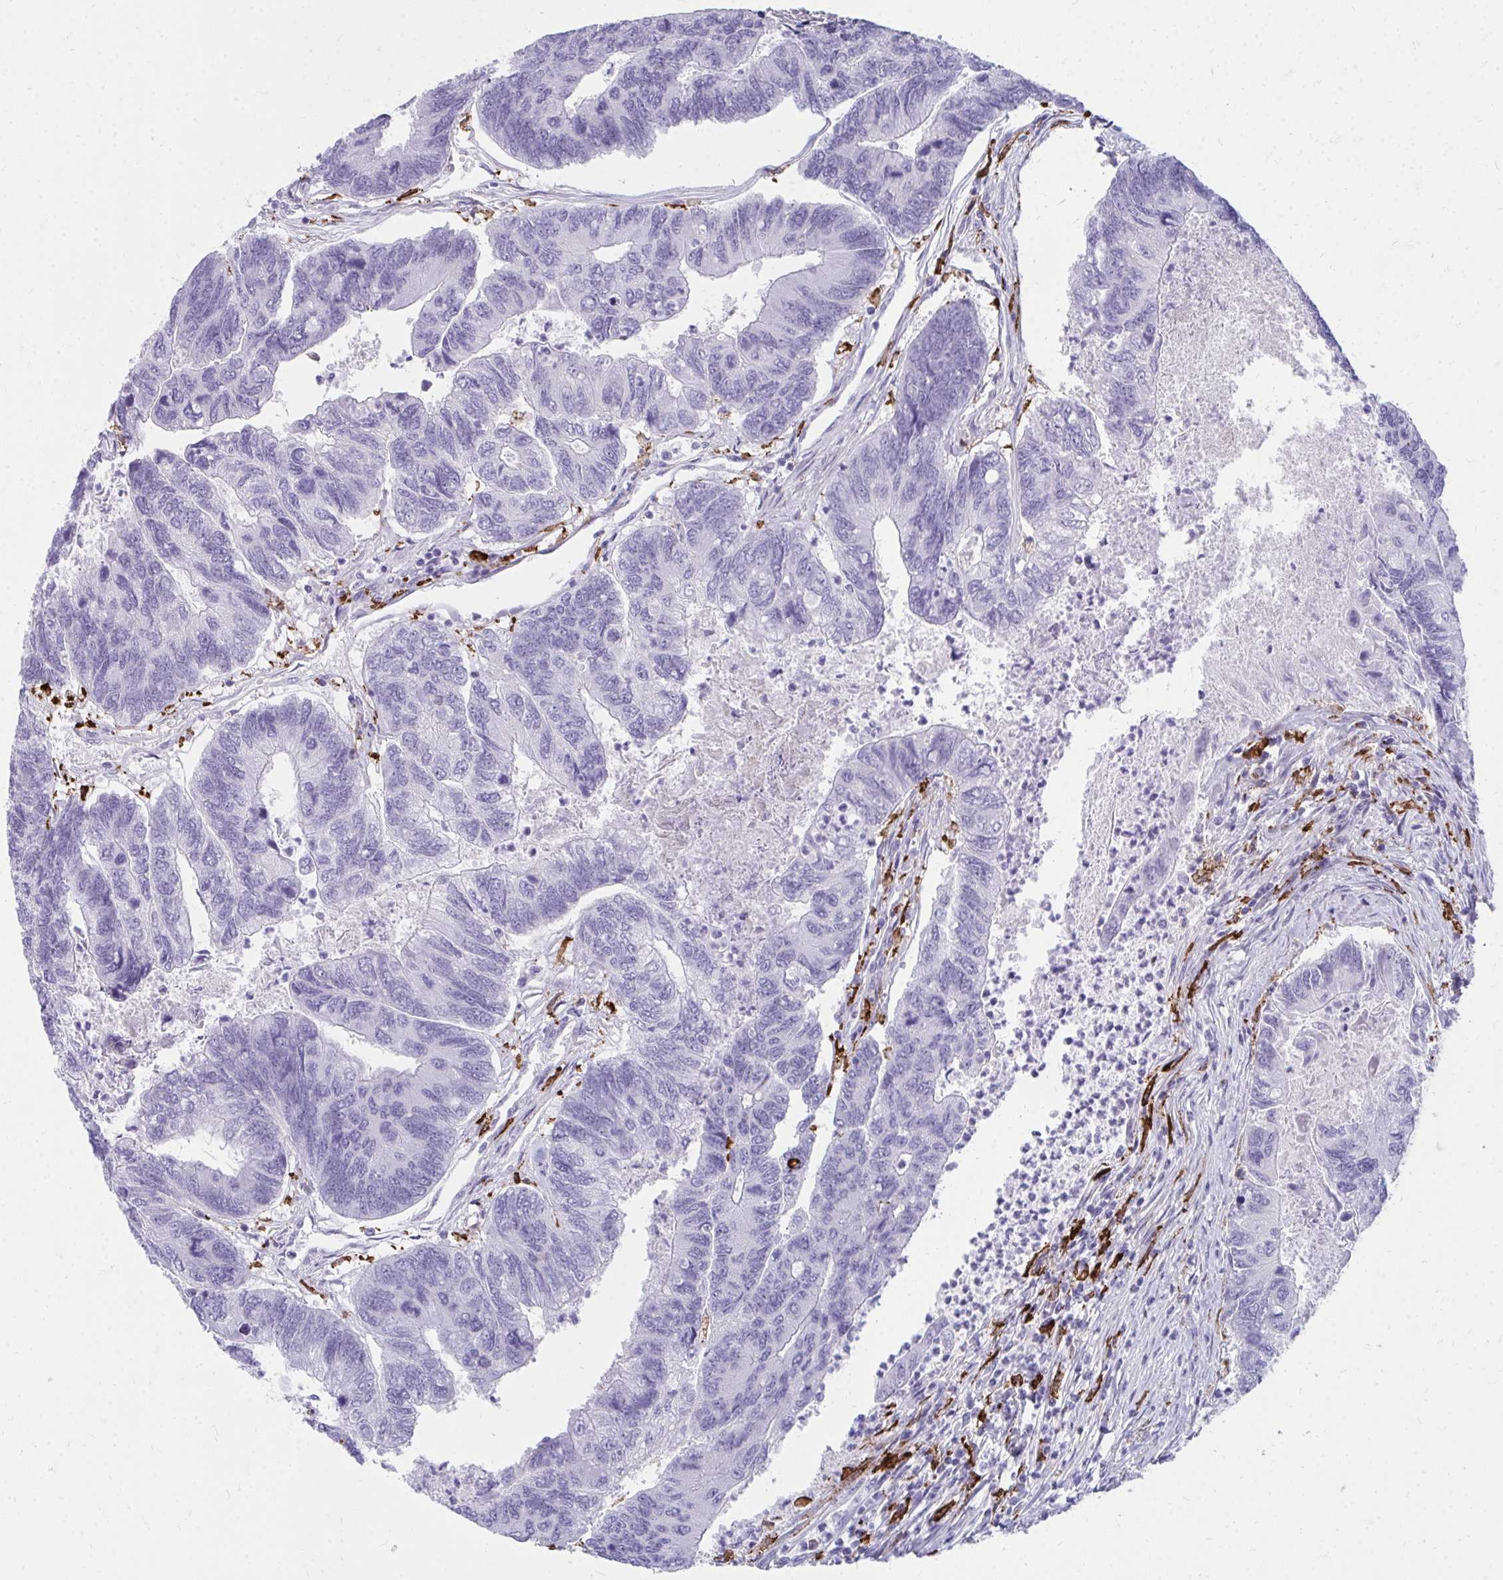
{"staining": {"intensity": "negative", "quantity": "none", "location": "none"}, "tissue": "colorectal cancer", "cell_type": "Tumor cells", "image_type": "cancer", "snomed": [{"axis": "morphology", "description": "Adenocarcinoma, NOS"}, {"axis": "topography", "description": "Colon"}], "caption": "Tumor cells show no significant protein positivity in colorectal cancer (adenocarcinoma). The staining is performed using DAB brown chromogen with nuclei counter-stained in using hematoxylin.", "gene": "CD163", "patient": {"sex": "female", "age": 67}}